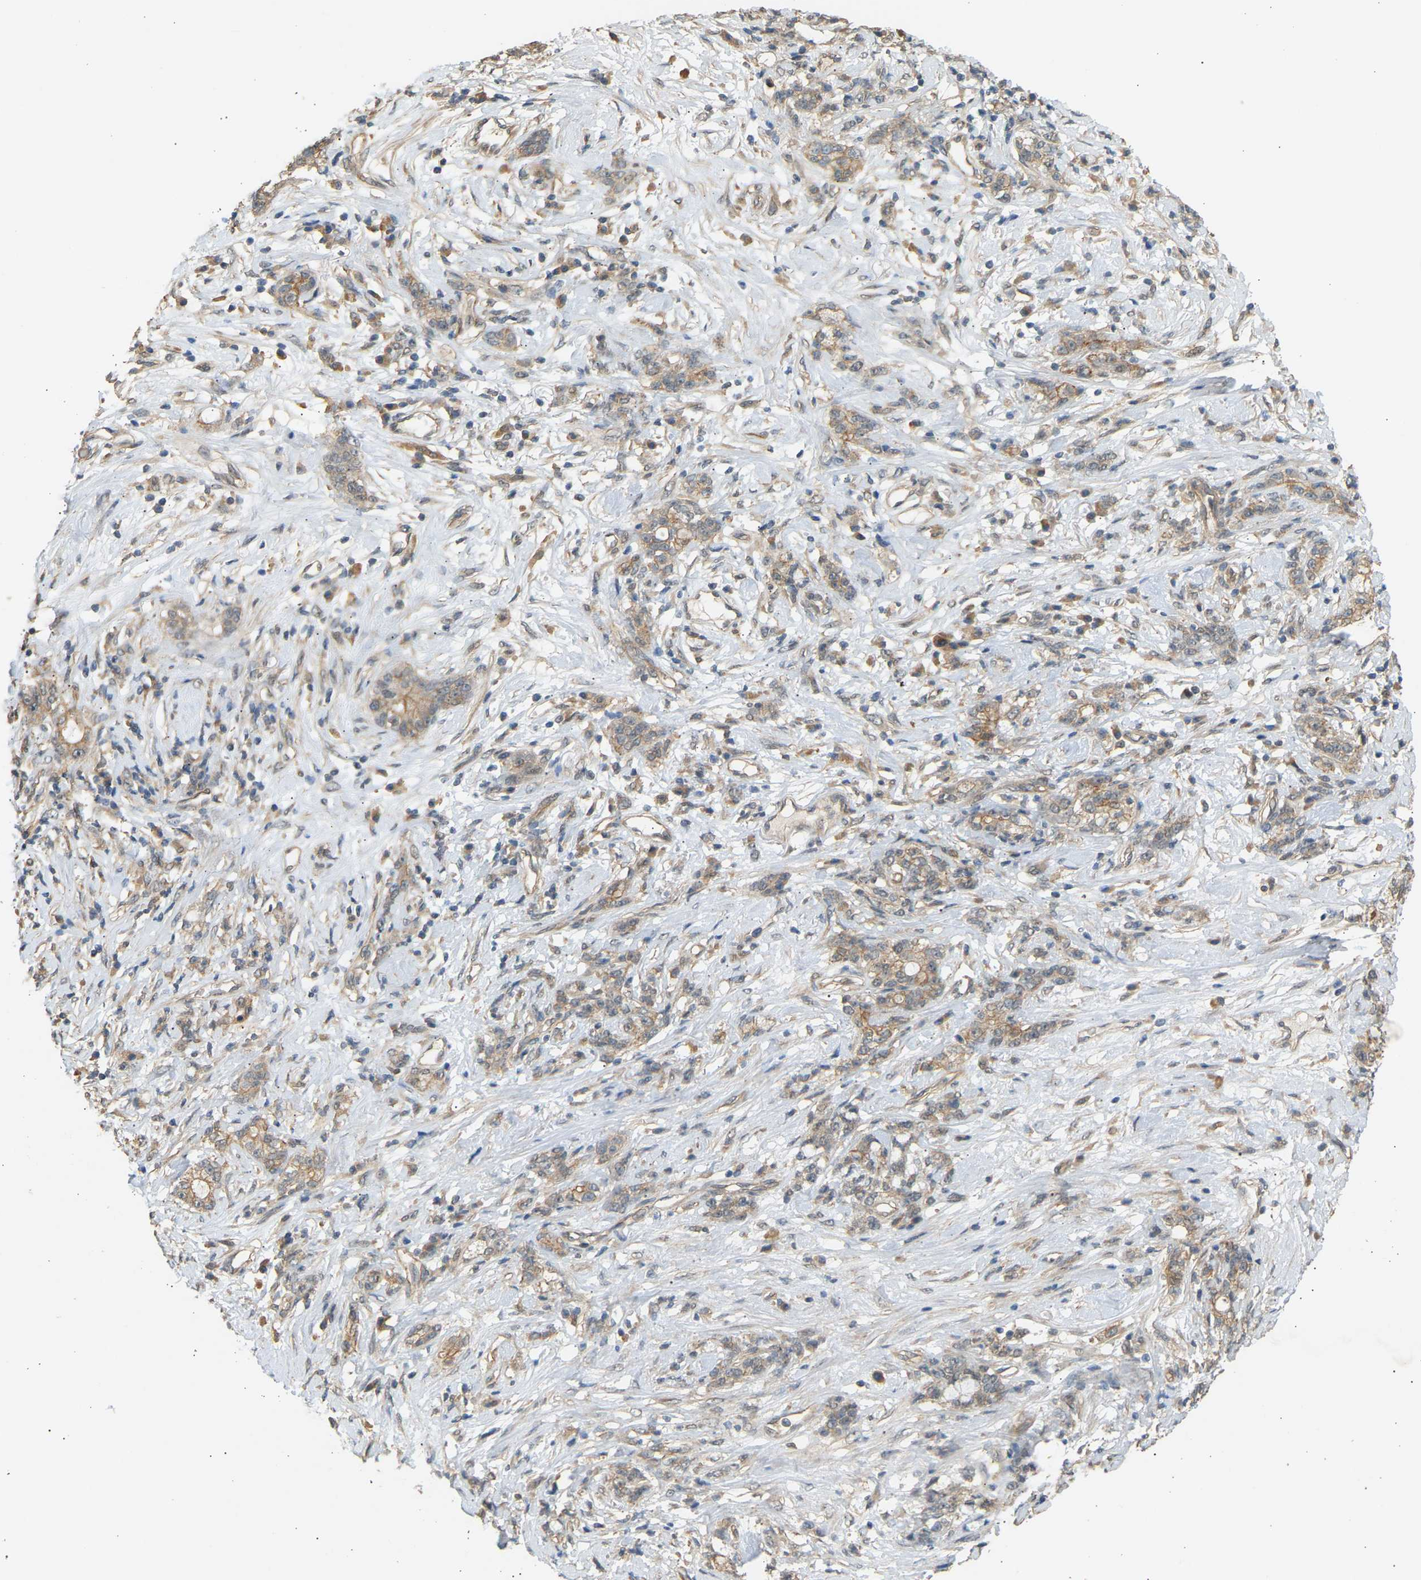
{"staining": {"intensity": "weak", "quantity": ">75%", "location": "cytoplasmic/membranous"}, "tissue": "stomach cancer", "cell_type": "Tumor cells", "image_type": "cancer", "snomed": [{"axis": "morphology", "description": "Adenocarcinoma, NOS"}, {"axis": "topography", "description": "Stomach, lower"}], "caption": "Stomach adenocarcinoma stained with immunohistochemistry (IHC) demonstrates weak cytoplasmic/membranous staining in about >75% of tumor cells. The protein is stained brown, and the nuclei are stained in blue (DAB IHC with brightfield microscopy, high magnification).", "gene": "RGL1", "patient": {"sex": "male", "age": 88}}